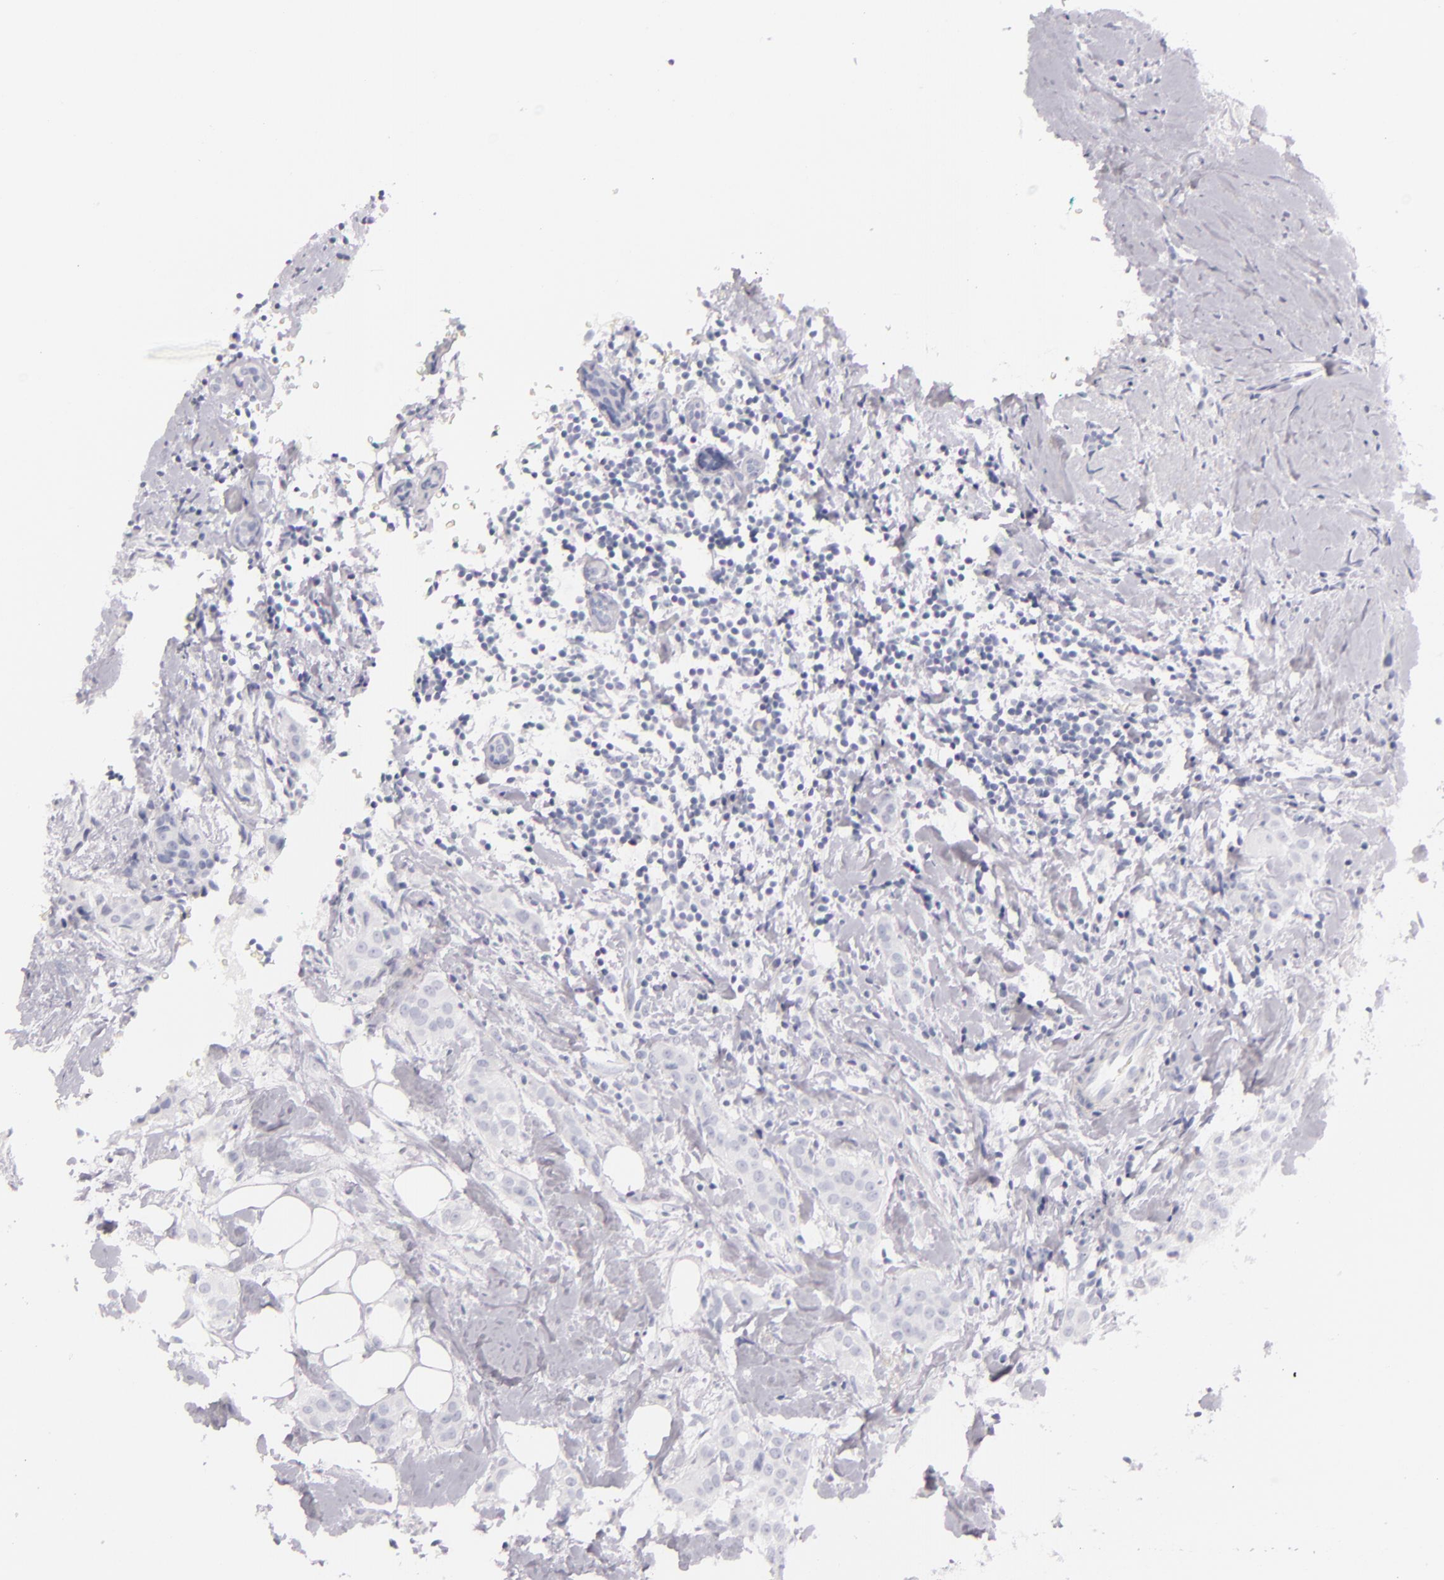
{"staining": {"intensity": "negative", "quantity": "none", "location": "none"}, "tissue": "breast cancer", "cell_type": "Tumor cells", "image_type": "cancer", "snomed": [{"axis": "morphology", "description": "Duct carcinoma"}, {"axis": "topography", "description": "Breast"}], "caption": "DAB (3,3'-diaminobenzidine) immunohistochemical staining of human invasive ductal carcinoma (breast) demonstrates no significant expression in tumor cells.", "gene": "FABP1", "patient": {"sex": "female", "age": 45}}